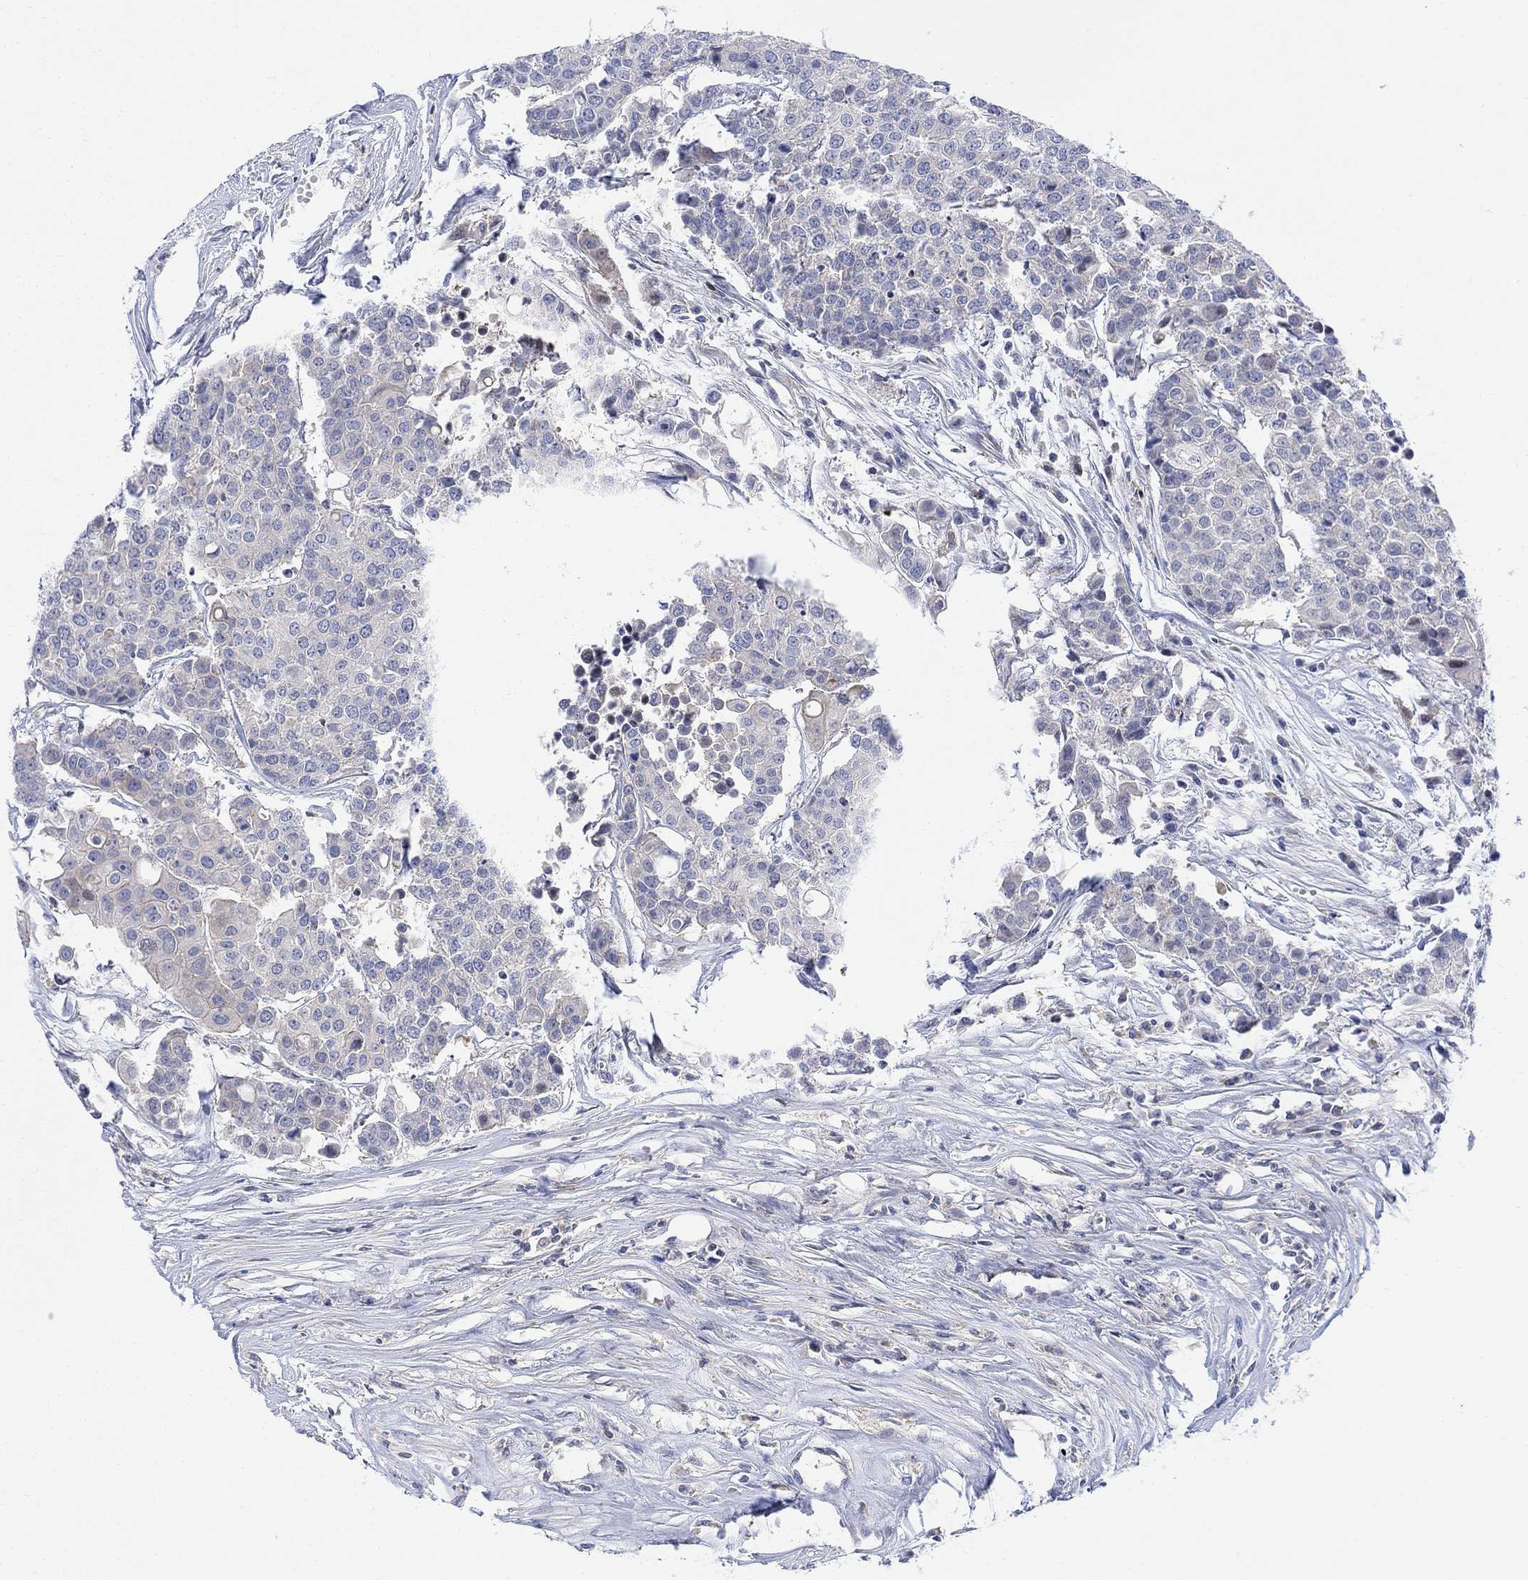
{"staining": {"intensity": "negative", "quantity": "none", "location": "none"}, "tissue": "carcinoid", "cell_type": "Tumor cells", "image_type": "cancer", "snomed": [{"axis": "morphology", "description": "Carcinoid, malignant, NOS"}, {"axis": "topography", "description": "Colon"}], "caption": "A high-resolution image shows immunohistochemistry (IHC) staining of malignant carcinoid, which shows no significant expression in tumor cells.", "gene": "ARSK", "patient": {"sex": "male", "age": 81}}